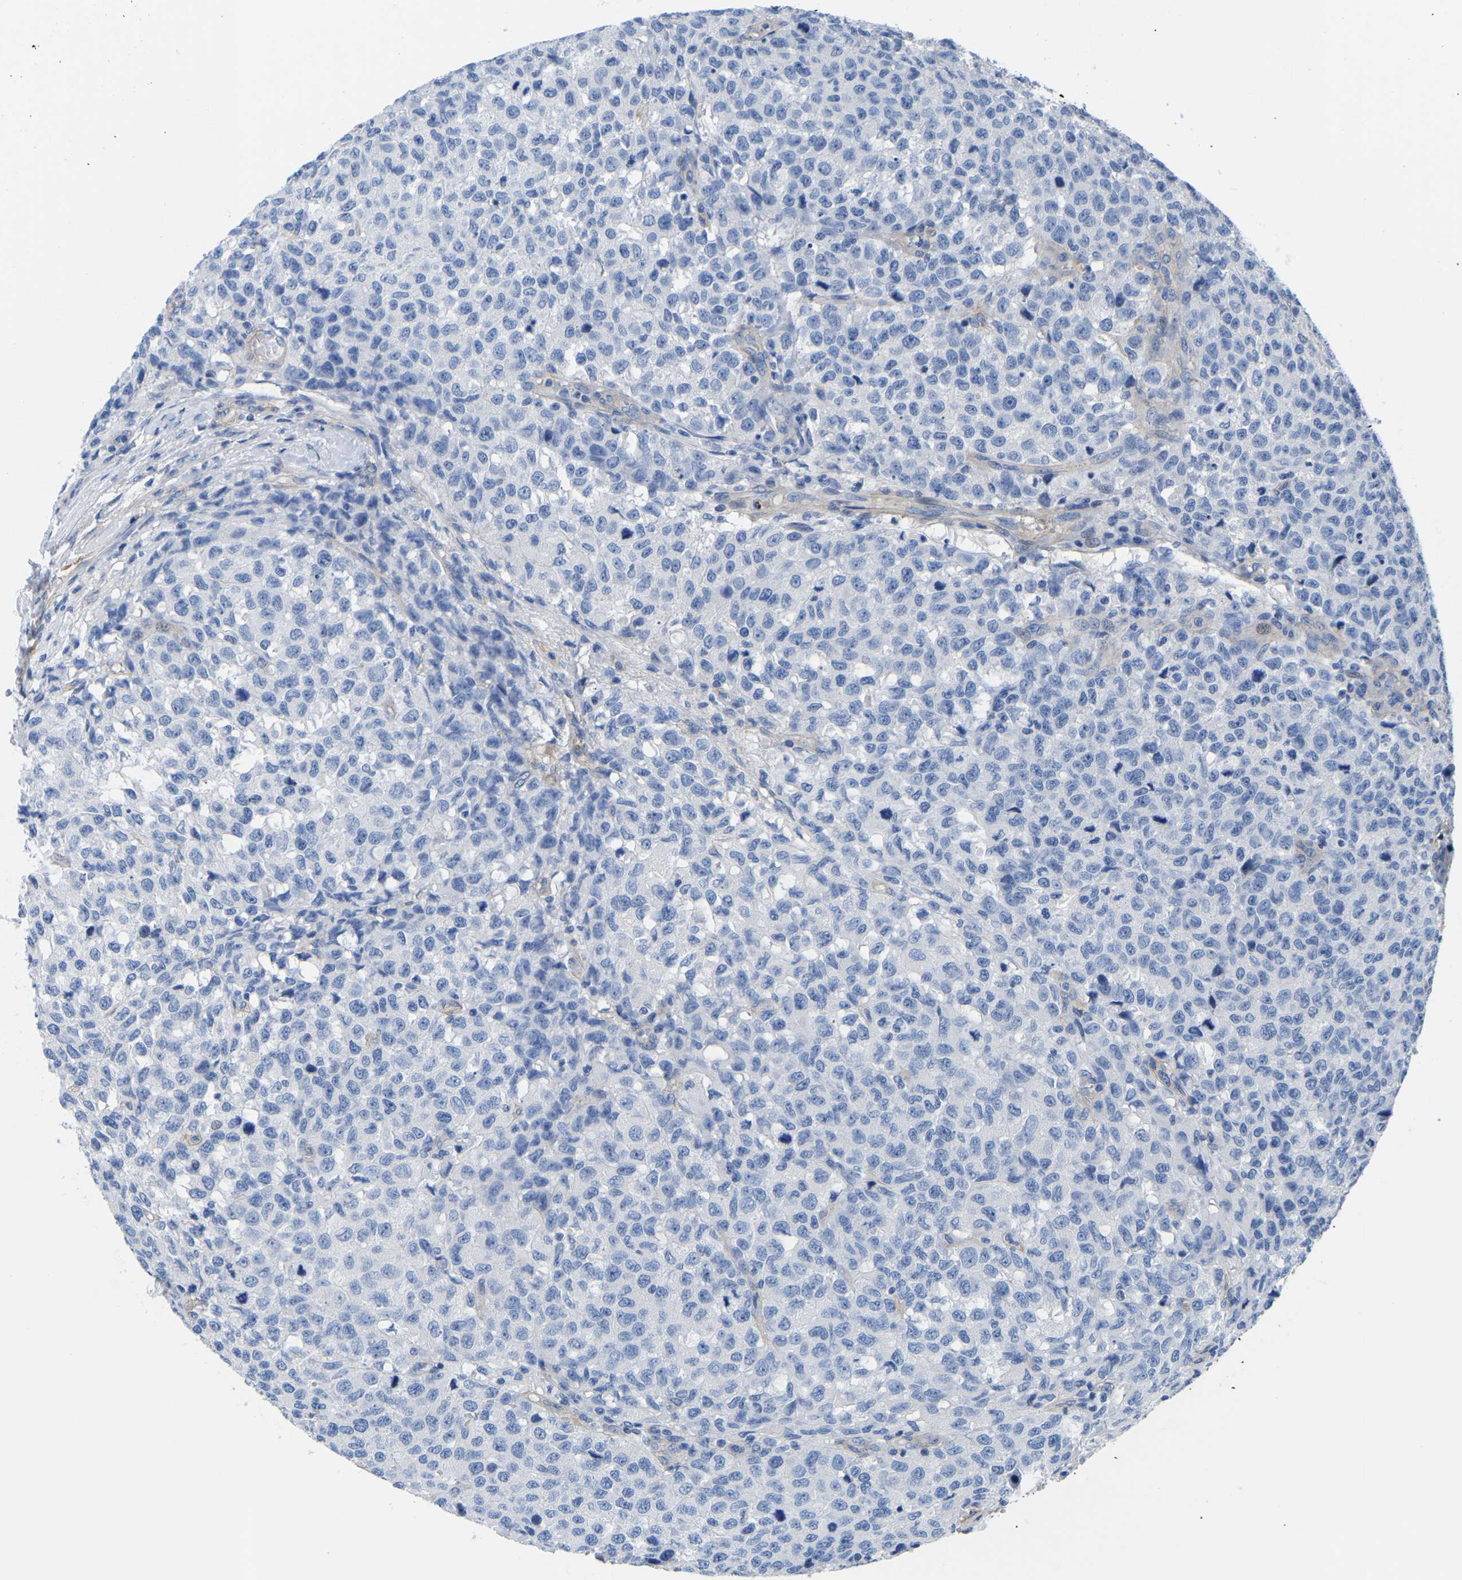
{"staining": {"intensity": "negative", "quantity": "none", "location": "none"}, "tissue": "testis cancer", "cell_type": "Tumor cells", "image_type": "cancer", "snomed": [{"axis": "morphology", "description": "Seminoma, NOS"}, {"axis": "topography", "description": "Testis"}], "caption": "IHC histopathology image of human testis seminoma stained for a protein (brown), which displays no staining in tumor cells.", "gene": "UPK3A", "patient": {"sex": "male", "age": 59}}